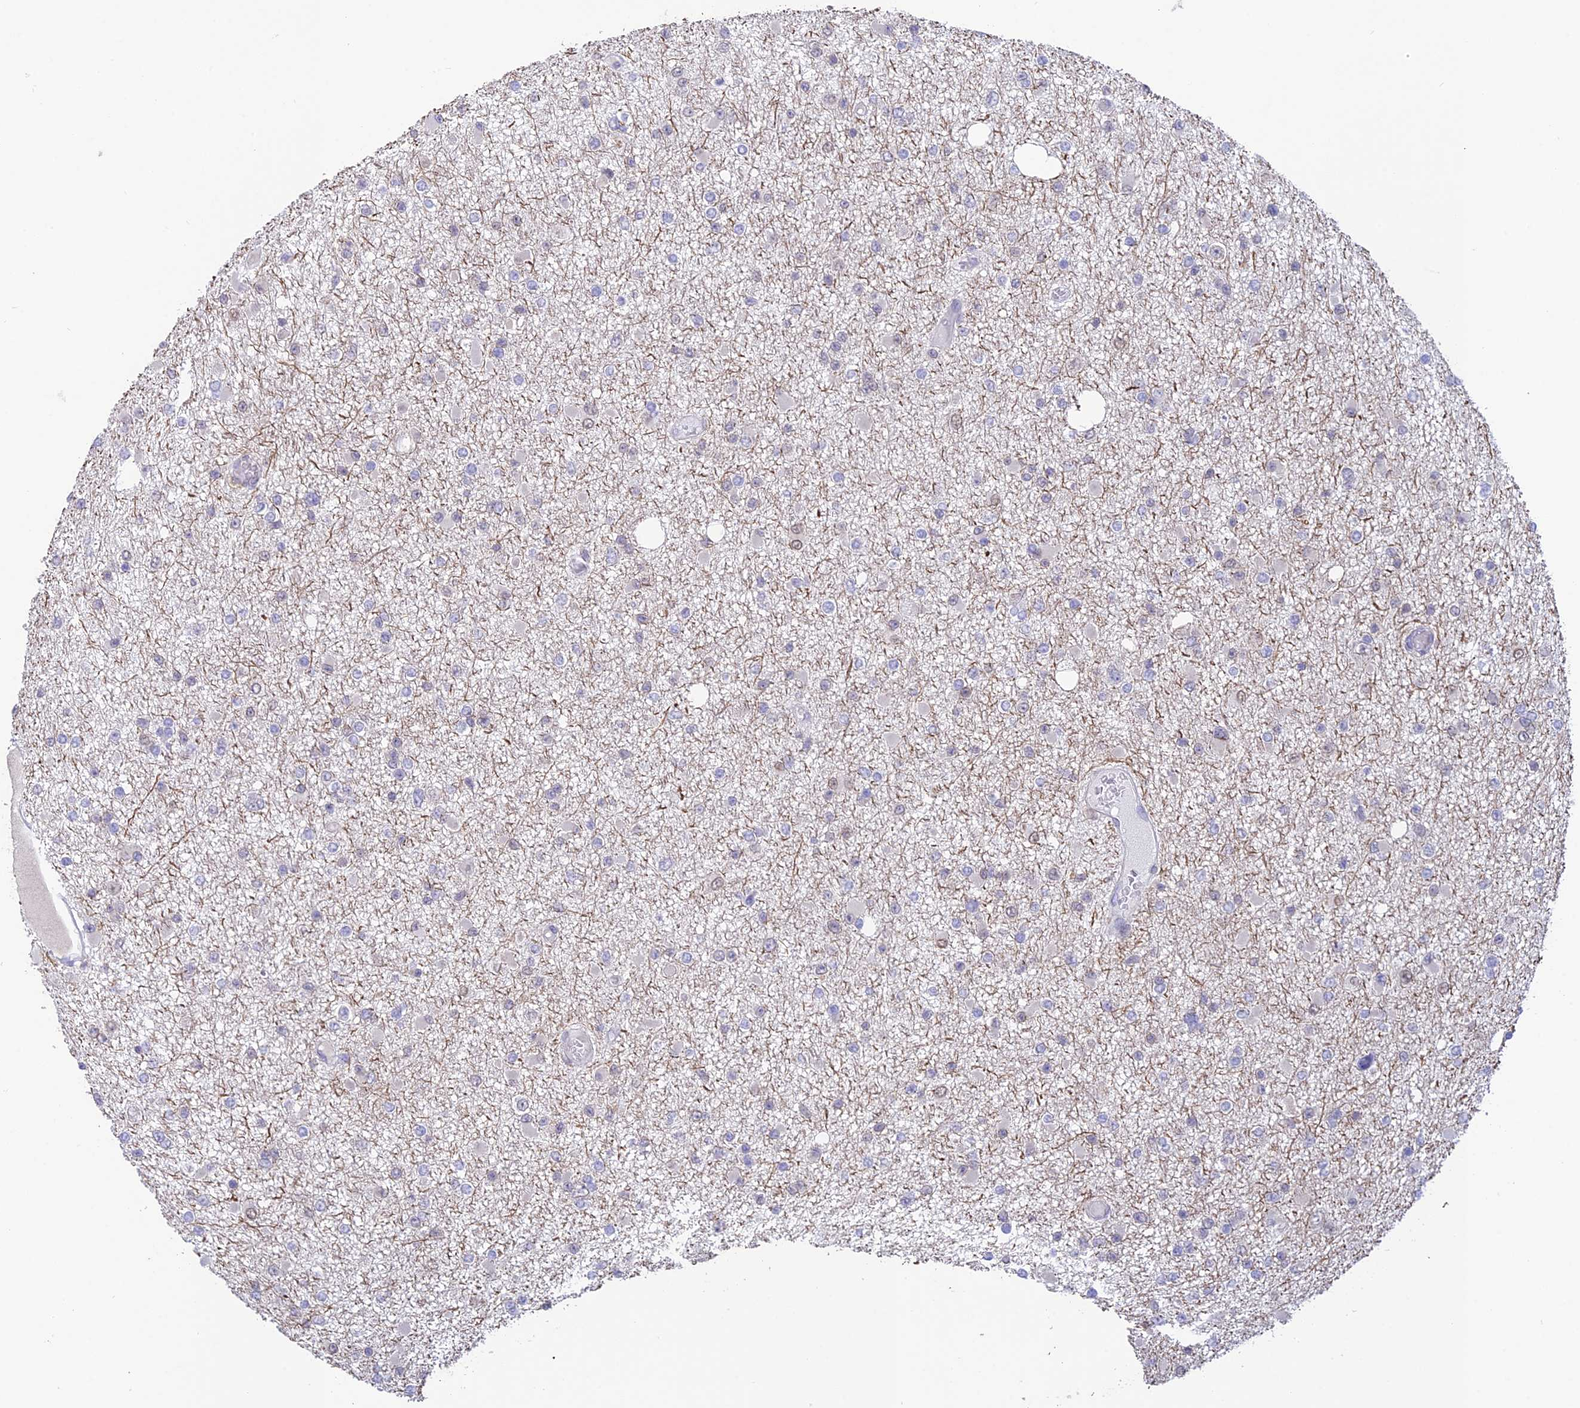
{"staining": {"intensity": "negative", "quantity": "none", "location": "none"}, "tissue": "glioma", "cell_type": "Tumor cells", "image_type": "cancer", "snomed": [{"axis": "morphology", "description": "Glioma, malignant, Low grade"}, {"axis": "topography", "description": "Brain"}], "caption": "Tumor cells show no significant staining in malignant glioma (low-grade).", "gene": "BMT2", "patient": {"sex": "female", "age": 22}}